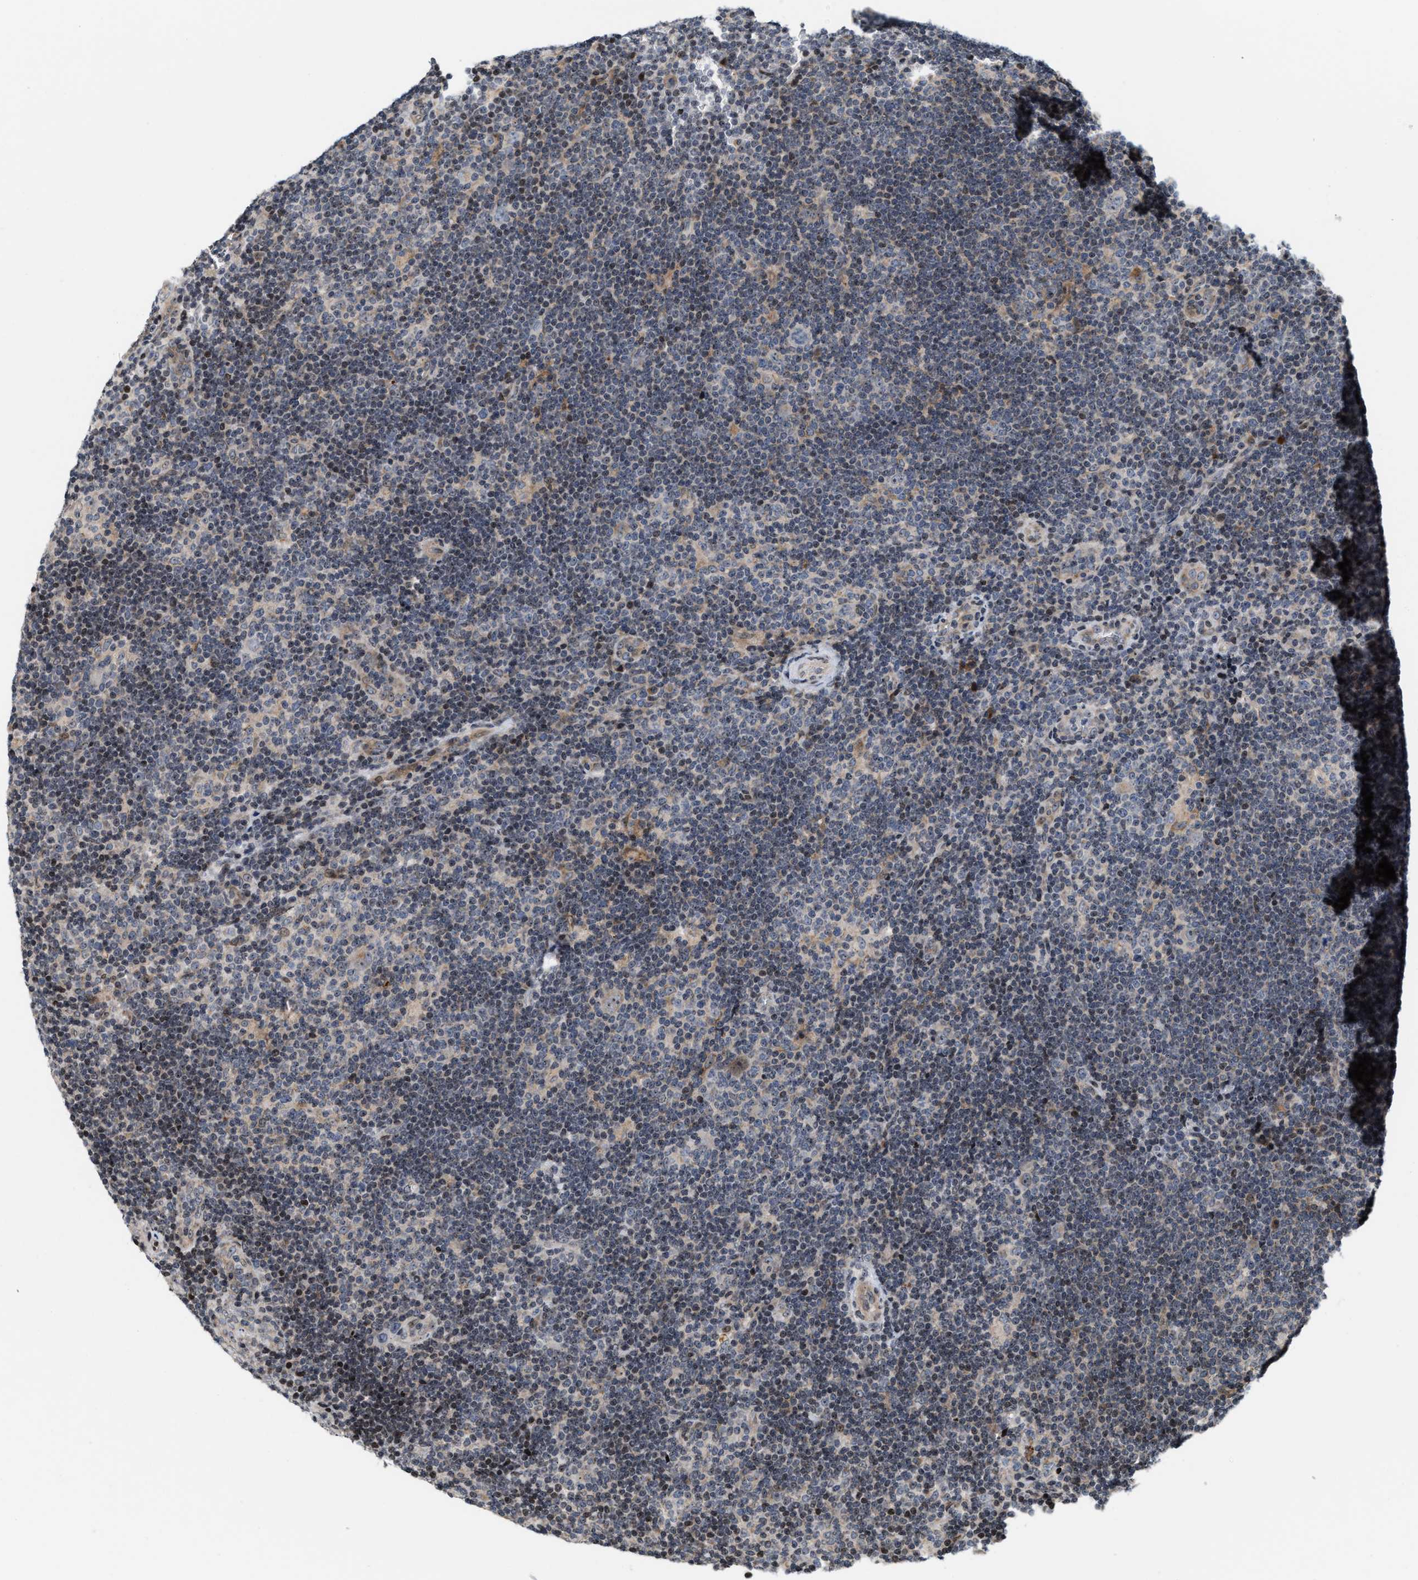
{"staining": {"intensity": "negative", "quantity": "none", "location": "none"}, "tissue": "lymphoma", "cell_type": "Tumor cells", "image_type": "cancer", "snomed": [{"axis": "morphology", "description": "Hodgkin's disease, NOS"}, {"axis": "topography", "description": "Lymph node"}], "caption": "Tumor cells show no significant protein positivity in Hodgkin's disease. (DAB (3,3'-diaminobenzidine) immunohistochemistry (IHC), high magnification).", "gene": "PDZD2", "patient": {"sex": "female", "age": 57}}